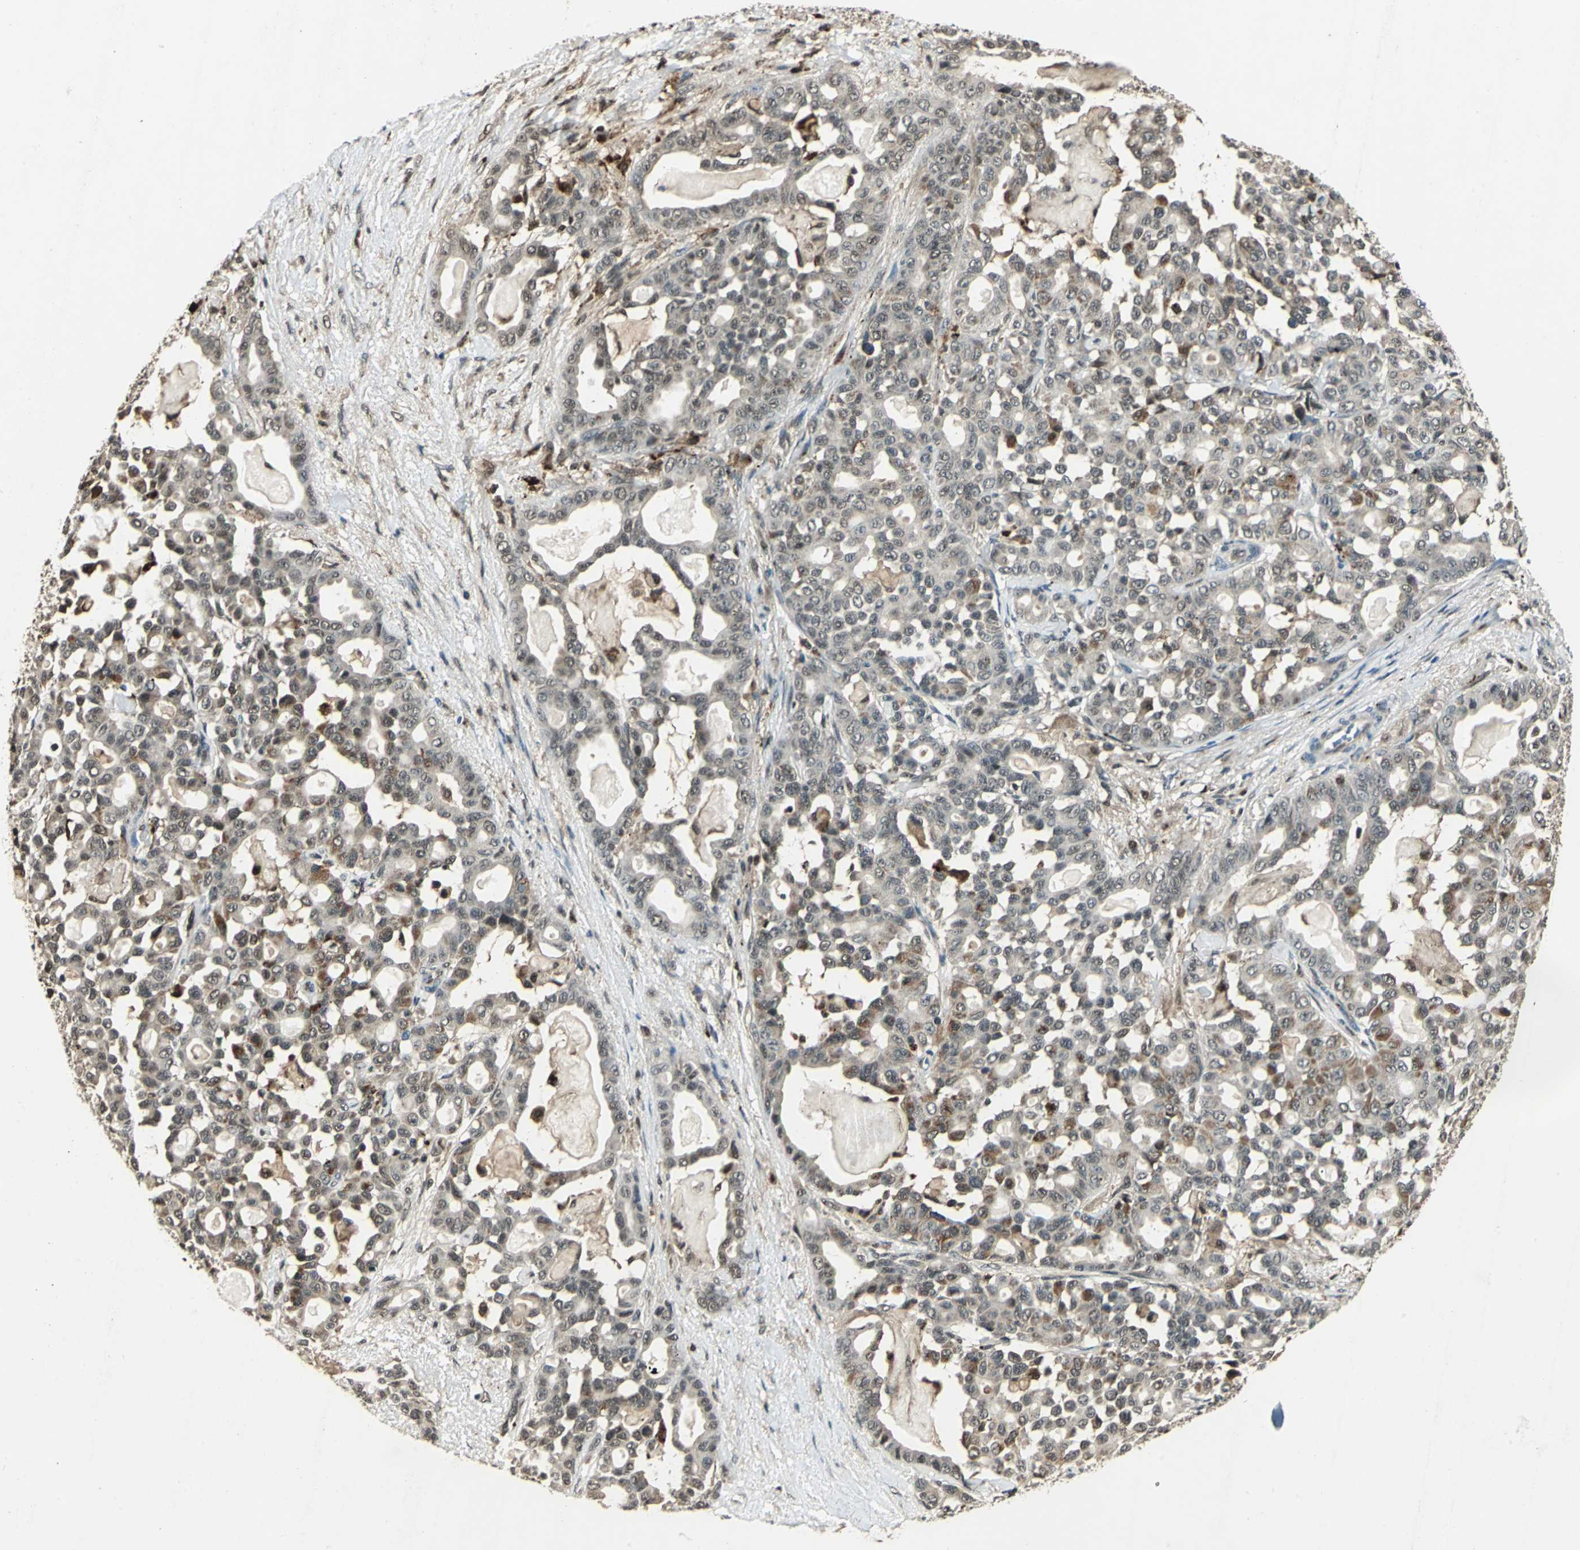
{"staining": {"intensity": "weak", "quantity": ">75%", "location": "cytoplasmic/membranous,nuclear"}, "tissue": "pancreatic cancer", "cell_type": "Tumor cells", "image_type": "cancer", "snomed": [{"axis": "morphology", "description": "Adenocarcinoma, NOS"}, {"axis": "topography", "description": "Pancreas"}], "caption": "Protein staining by immunohistochemistry (IHC) displays weak cytoplasmic/membranous and nuclear expression in about >75% of tumor cells in pancreatic adenocarcinoma.", "gene": "PPP1R13L", "patient": {"sex": "male", "age": 63}}